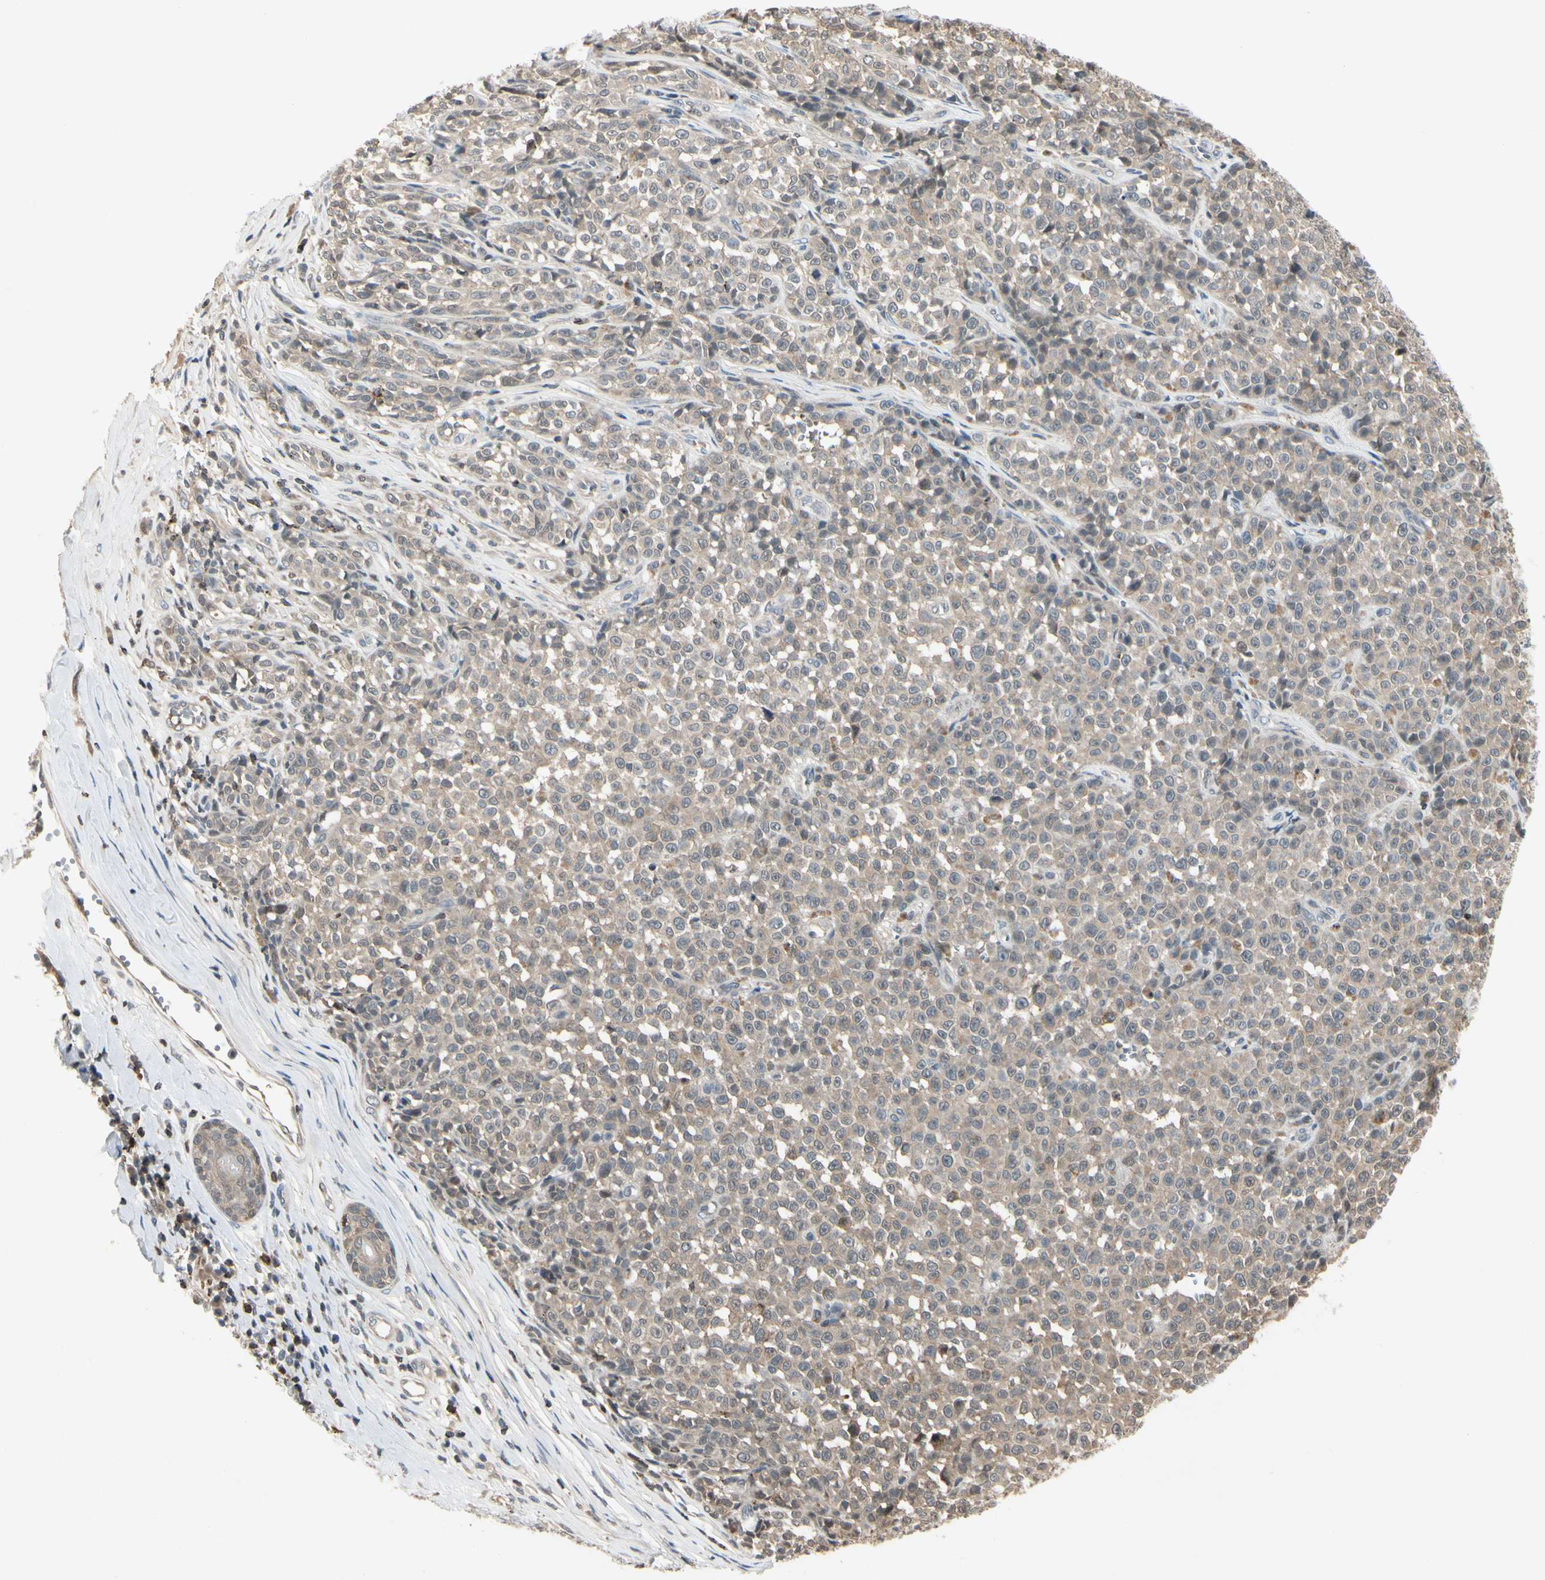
{"staining": {"intensity": "weak", "quantity": ">75%", "location": "cytoplasmic/membranous"}, "tissue": "melanoma", "cell_type": "Tumor cells", "image_type": "cancer", "snomed": [{"axis": "morphology", "description": "Malignant melanoma, NOS"}, {"axis": "topography", "description": "Skin"}], "caption": "The micrograph displays a brown stain indicating the presence of a protein in the cytoplasmic/membranous of tumor cells in malignant melanoma.", "gene": "EVC", "patient": {"sex": "female", "age": 82}}